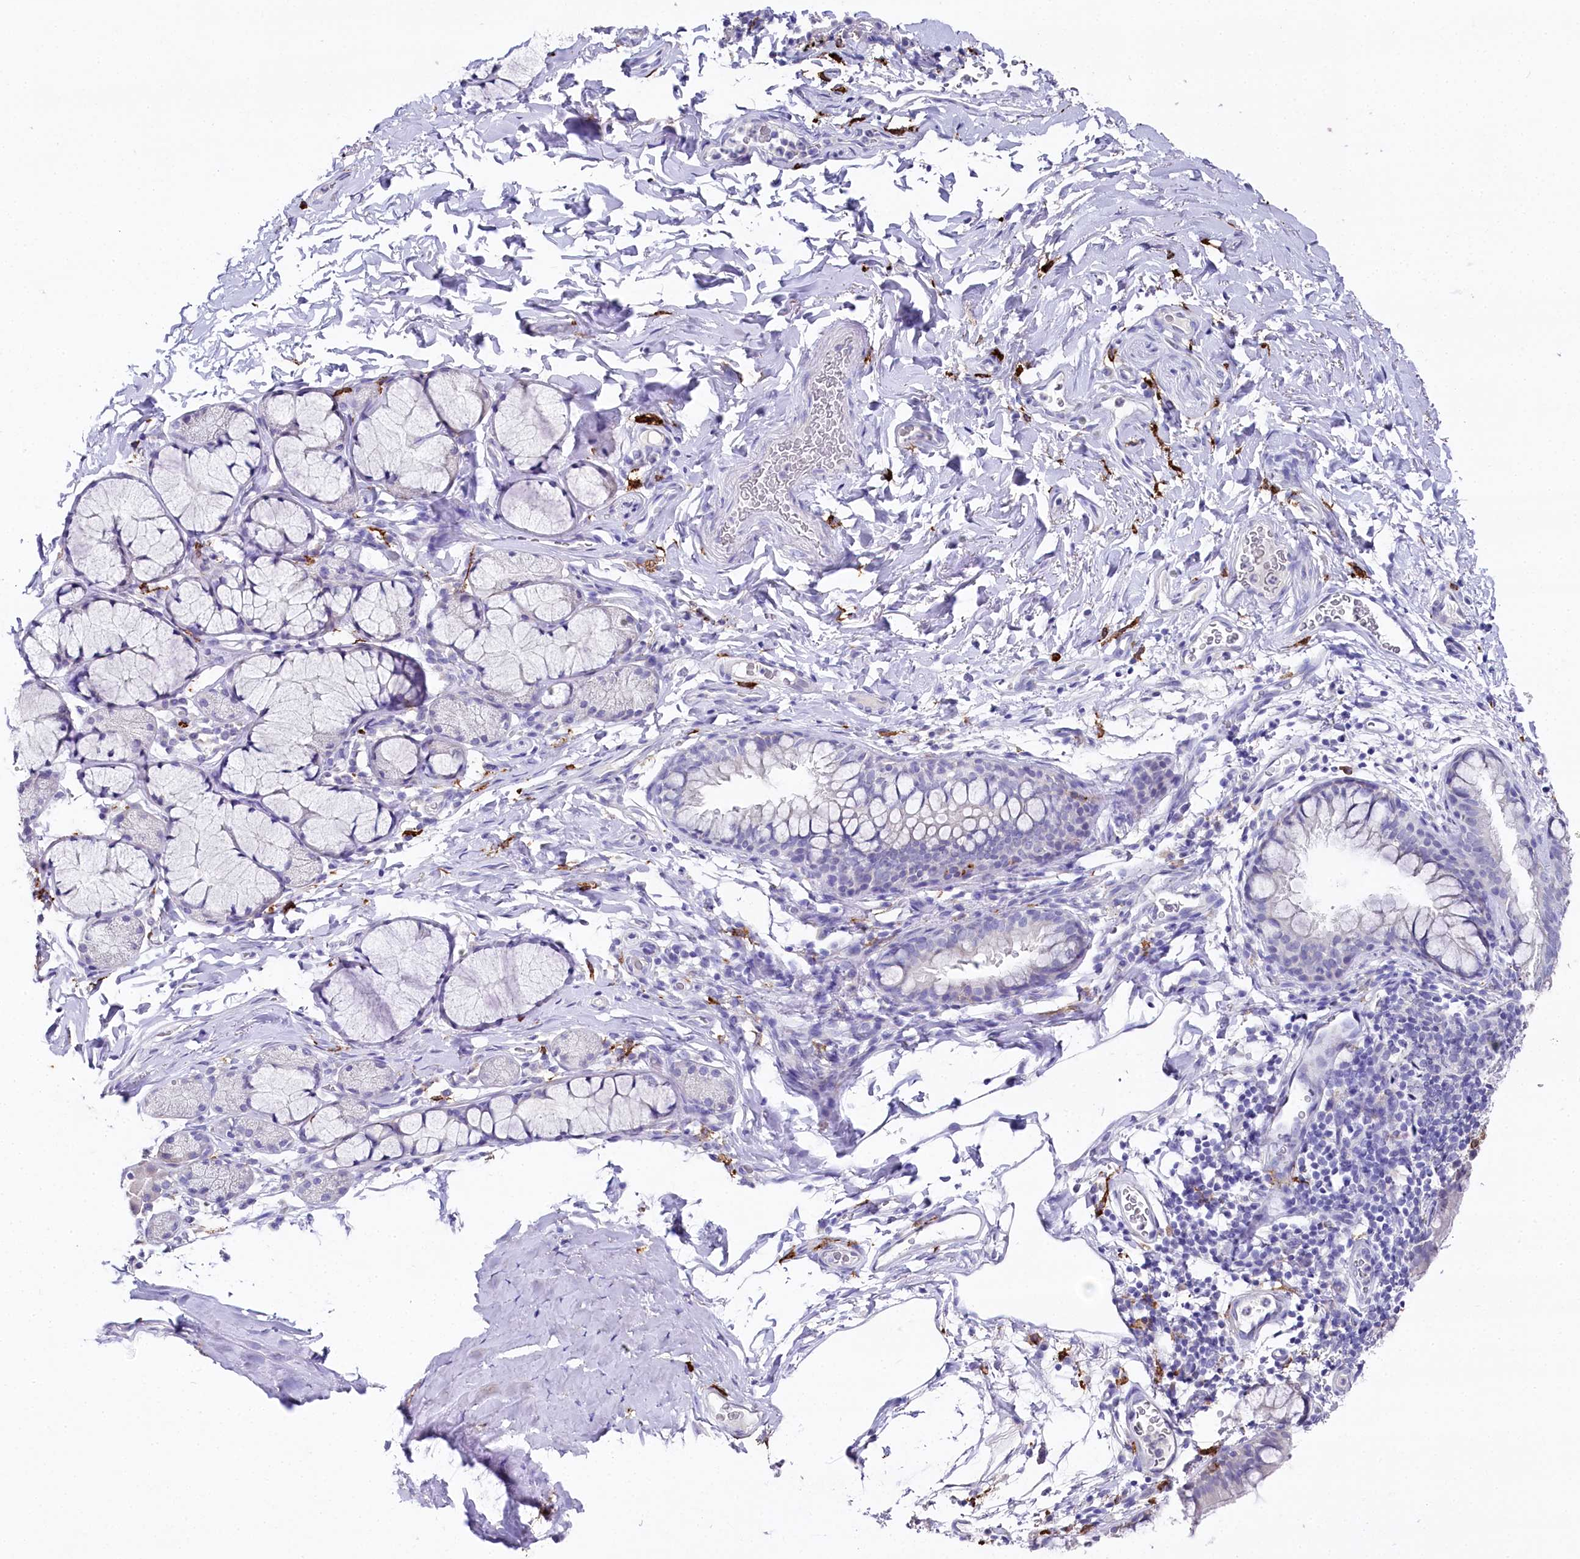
{"staining": {"intensity": "negative", "quantity": "none", "location": "none"}, "tissue": "bronchus", "cell_type": "Respiratory epithelial cells", "image_type": "normal", "snomed": [{"axis": "morphology", "description": "Normal tissue, NOS"}, {"axis": "topography", "description": "Cartilage tissue"}, {"axis": "topography", "description": "Bronchus"}], "caption": "Immunohistochemistry (IHC) image of normal bronchus stained for a protein (brown), which exhibits no staining in respiratory epithelial cells.", "gene": "CLEC4M", "patient": {"sex": "female", "age": 36}}